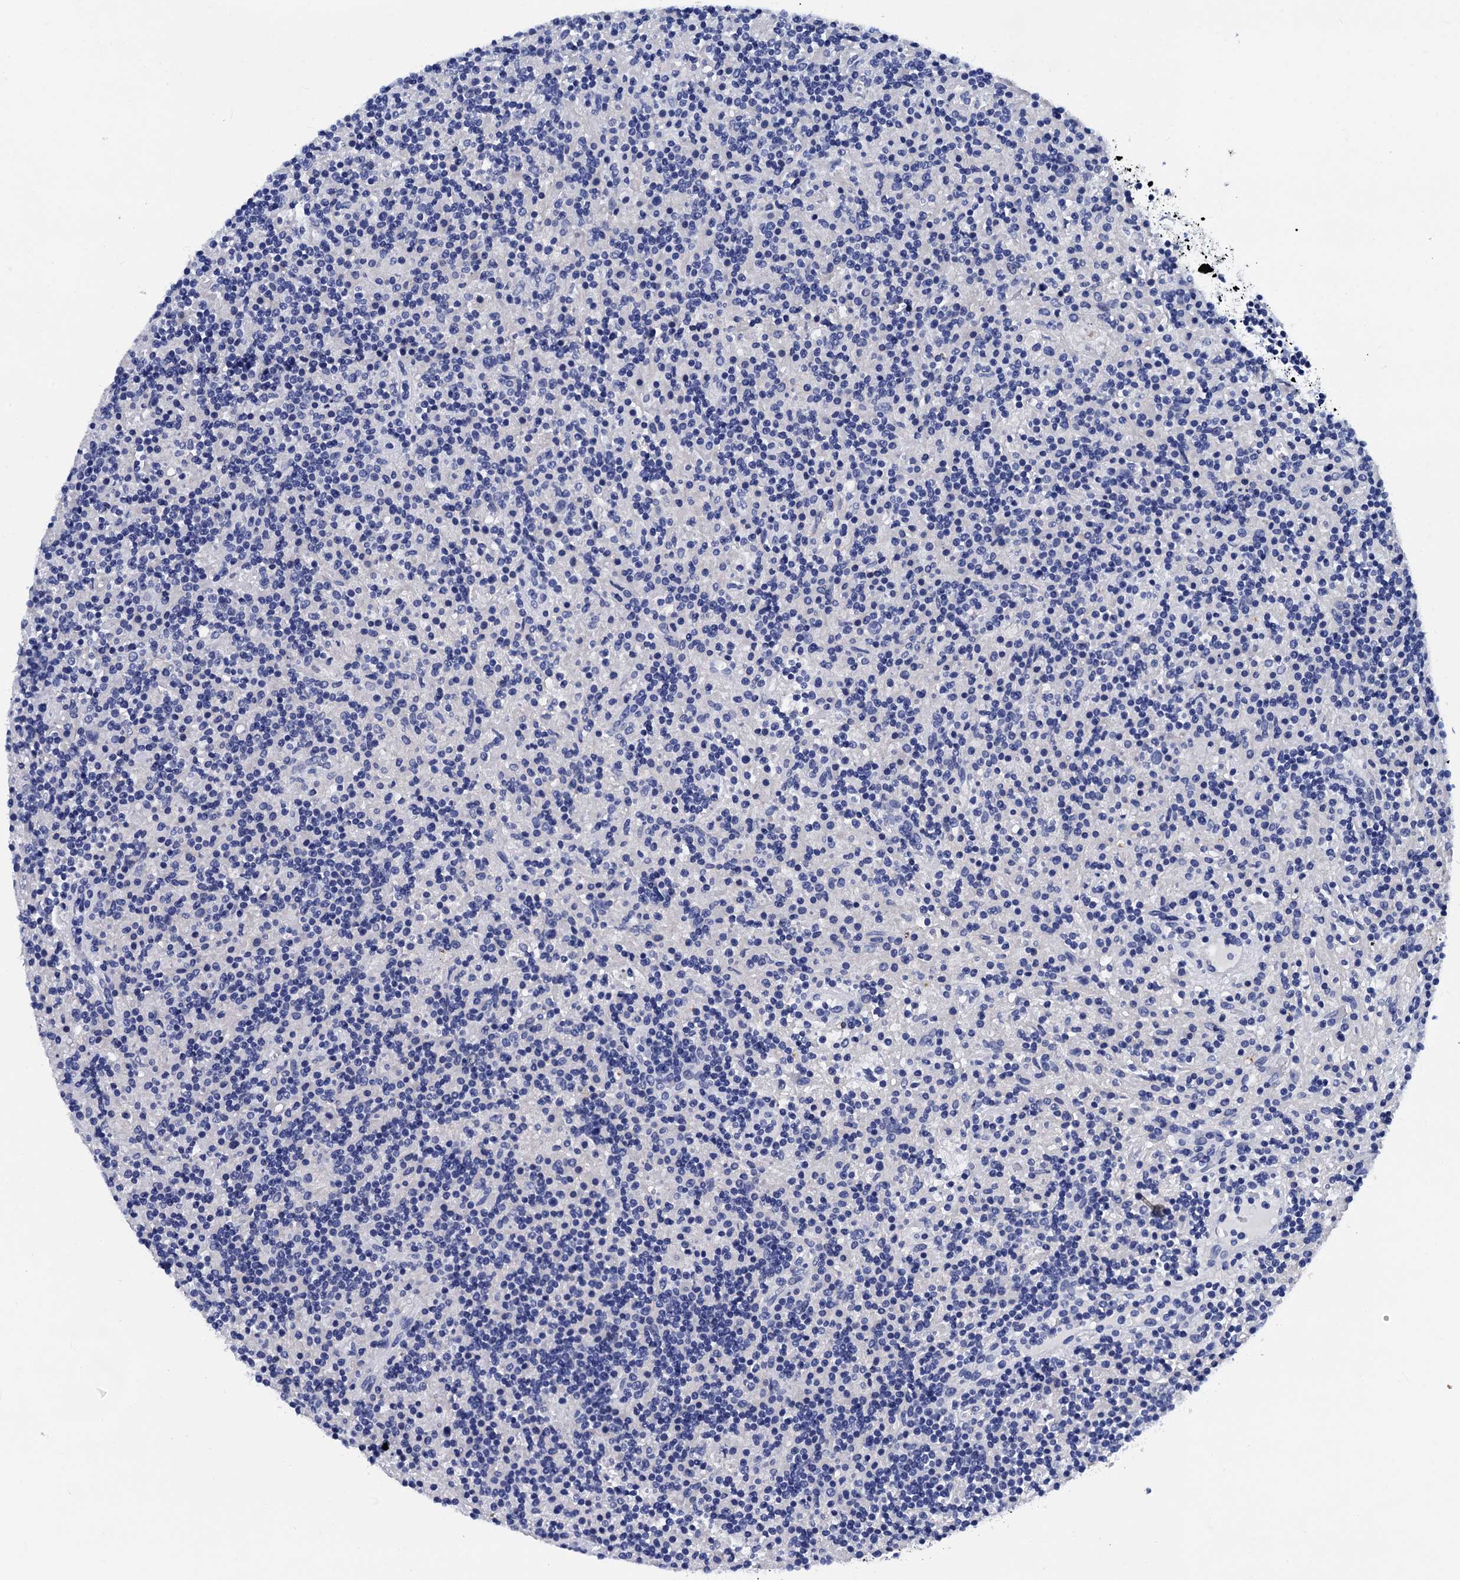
{"staining": {"intensity": "negative", "quantity": "none", "location": "none"}, "tissue": "lymphoma", "cell_type": "Tumor cells", "image_type": "cancer", "snomed": [{"axis": "morphology", "description": "Hodgkin's disease, NOS"}, {"axis": "topography", "description": "Lymph node"}], "caption": "The histopathology image exhibits no staining of tumor cells in lymphoma.", "gene": "MYBPC3", "patient": {"sex": "male", "age": 70}}